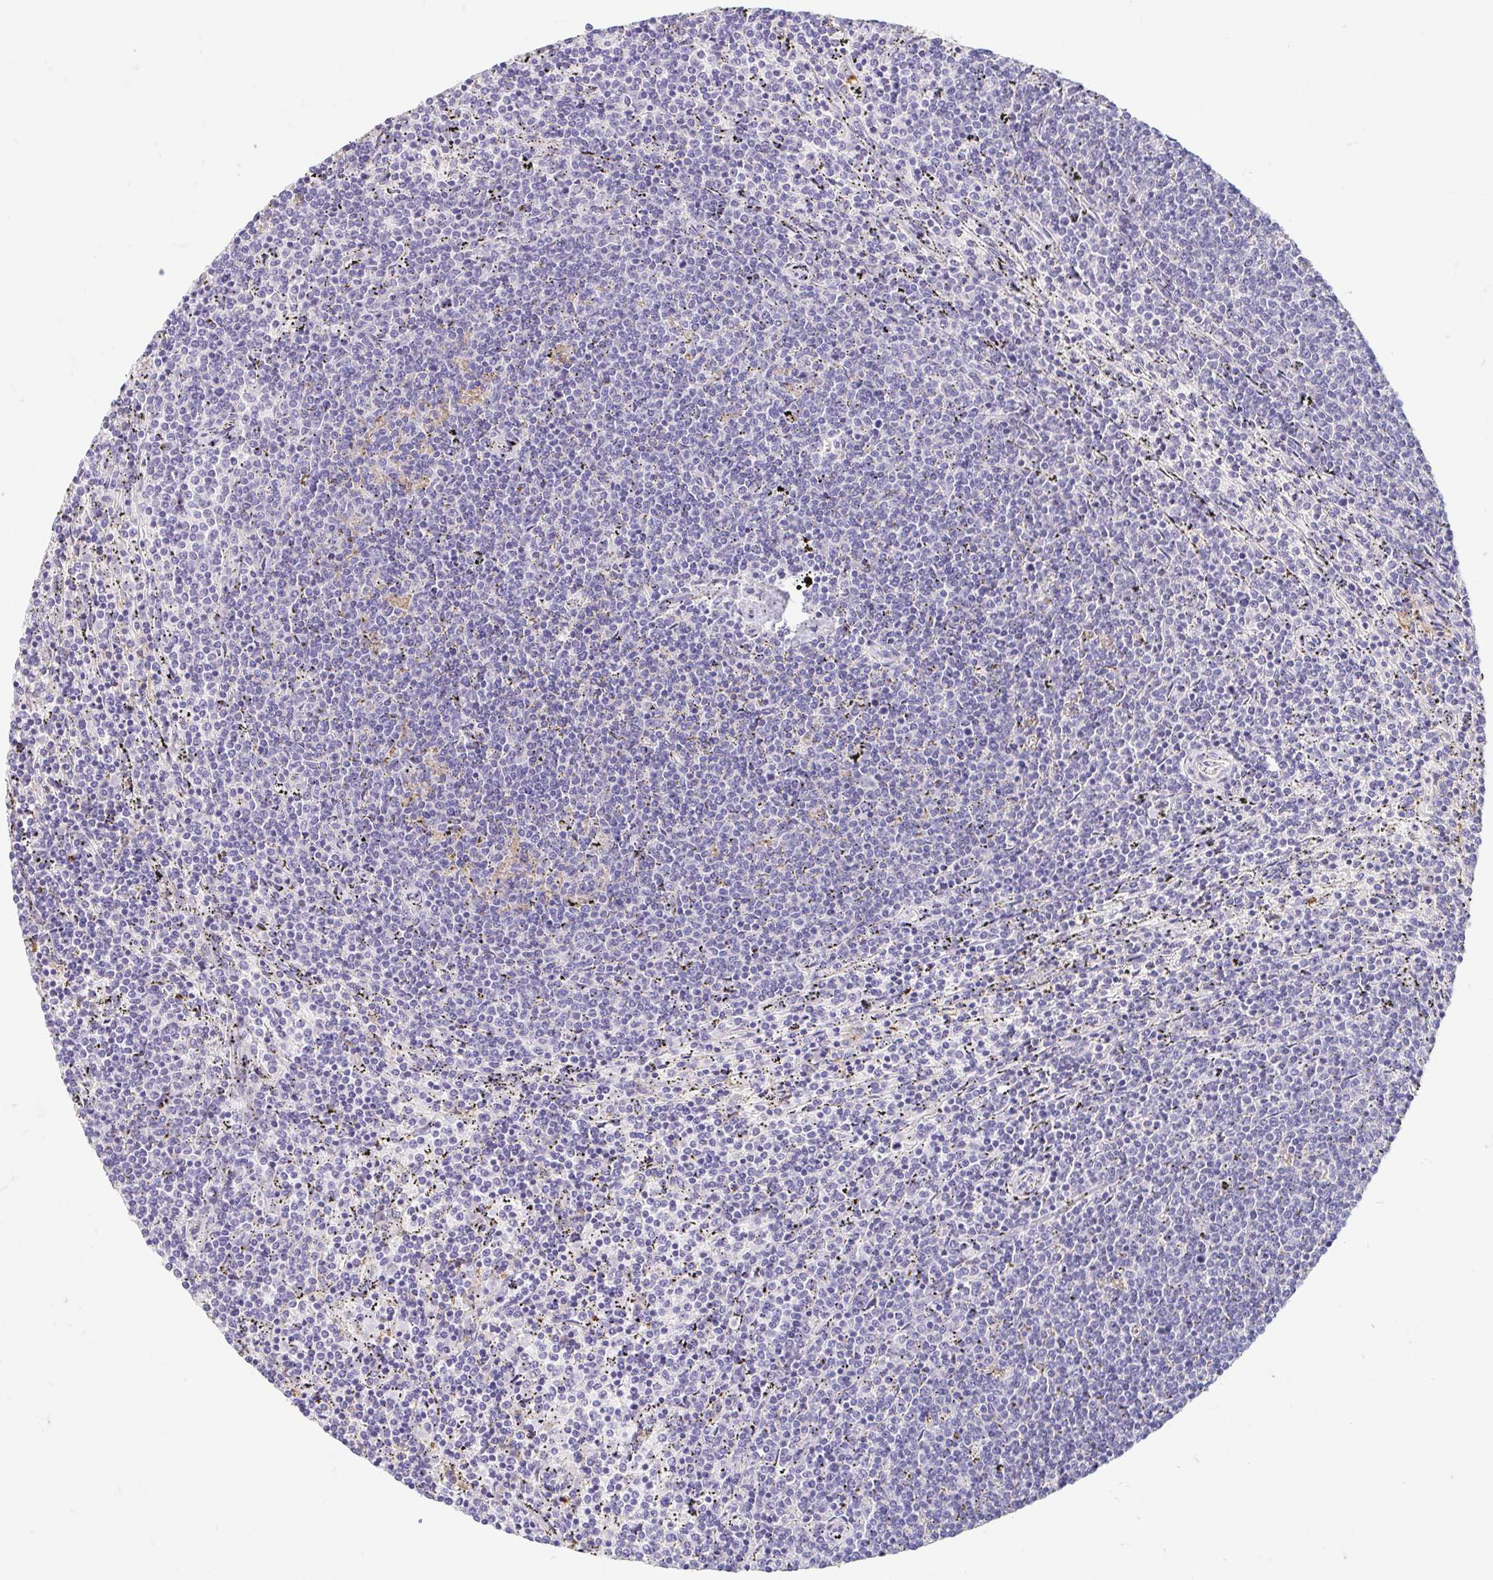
{"staining": {"intensity": "negative", "quantity": "none", "location": "none"}, "tissue": "lymphoma", "cell_type": "Tumor cells", "image_type": "cancer", "snomed": [{"axis": "morphology", "description": "Malignant lymphoma, non-Hodgkin's type, Low grade"}, {"axis": "topography", "description": "Spleen"}], "caption": "Micrograph shows no protein expression in tumor cells of malignant lymphoma, non-Hodgkin's type (low-grade) tissue.", "gene": "FABP3", "patient": {"sex": "female", "age": 50}}